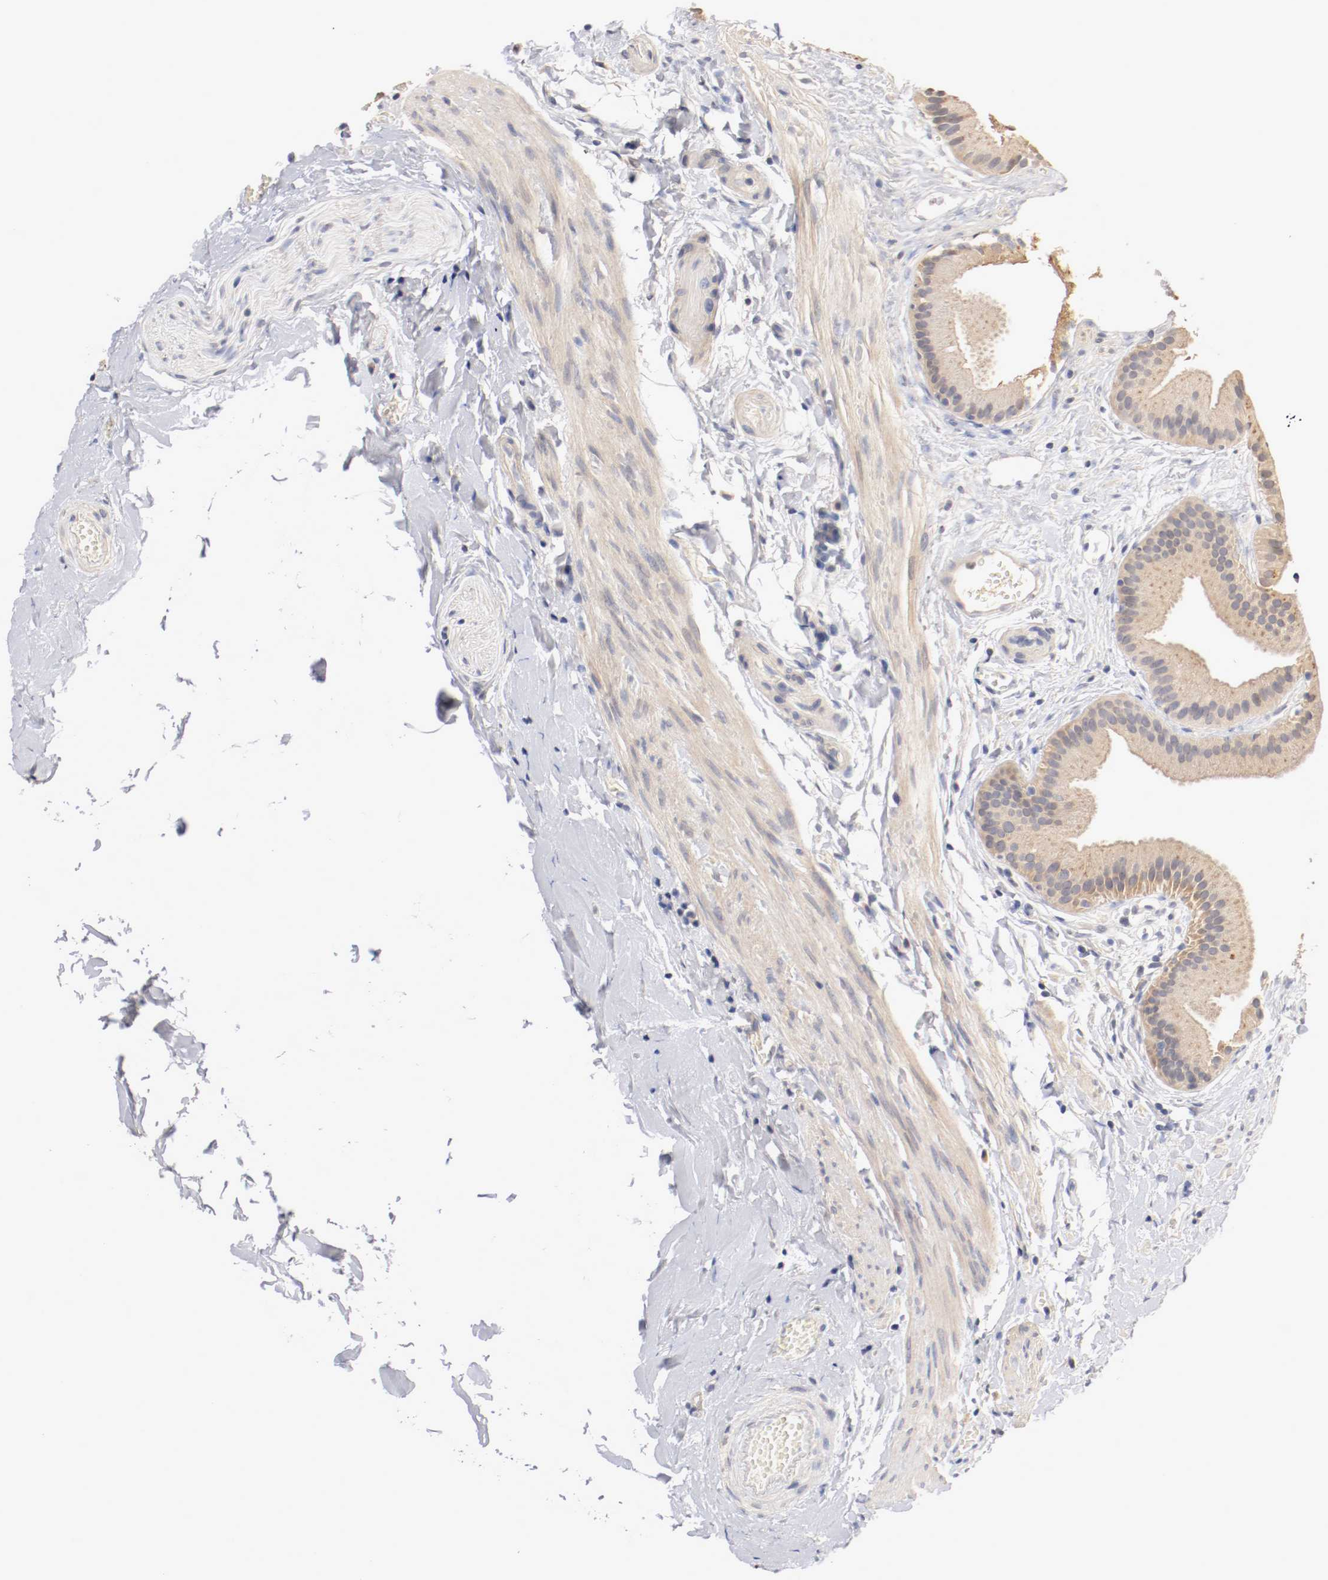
{"staining": {"intensity": "weak", "quantity": ">75%", "location": "cytoplasmic/membranous"}, "tissue": "gallbladder", "cell_type": "Glandular cells", "image_type": "normal", "snomed": [{"axis": "morphology", "description": "Normal tissue, NOS"}, {"axis": "topography", "description": "Gallbladder"}], "caption": "A micrograph of human gallbladder stained for a protein reveals weak cytoplasmic/membranous brown staining in glandular cells. Nuclei are stained in blue.", "gene": "CEBPE", "patient": {"sex": "female", "age": 63}}